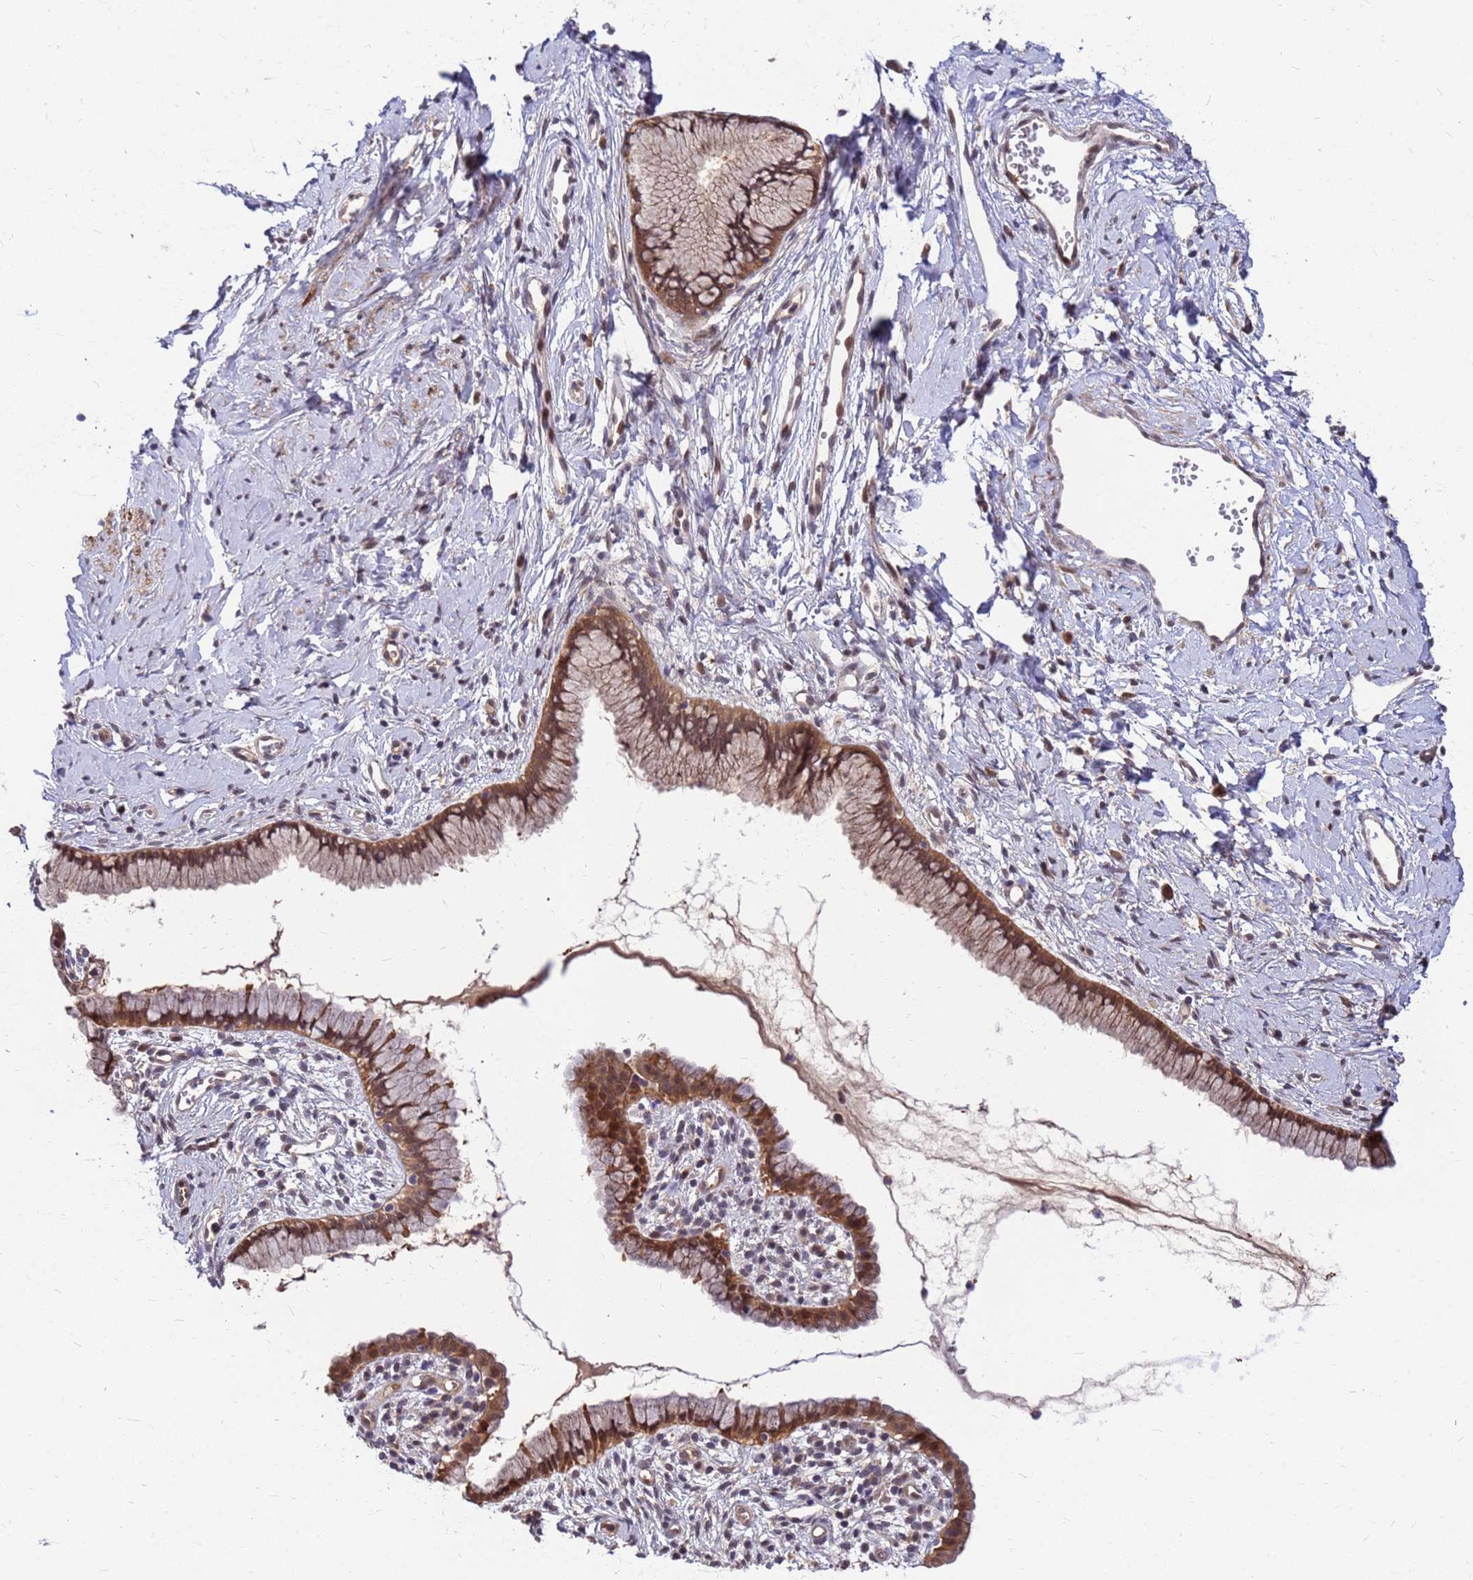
{"staining": {"intensity": "moderate", "quantity": ">75%", "location": "cytoplasmic/membranous,nuclear"}, "tissue": "cervix", "cell_type": "Glandular cells", "image_type": "normal", "snomed": [{"axis": "morphology", "description": "Normal tissue, NOS"}, {"axis": "topography", "description": "Cervix"}], "caption": "This is a histology image of immunohistochemistry (IHC) staining of normal cervix, which shows moderate expression in the cytoplasmic/membranous,nuclear of glandular cells.", "gene": "DUS4L", "patient": {"sex": "female", "age": 40}}